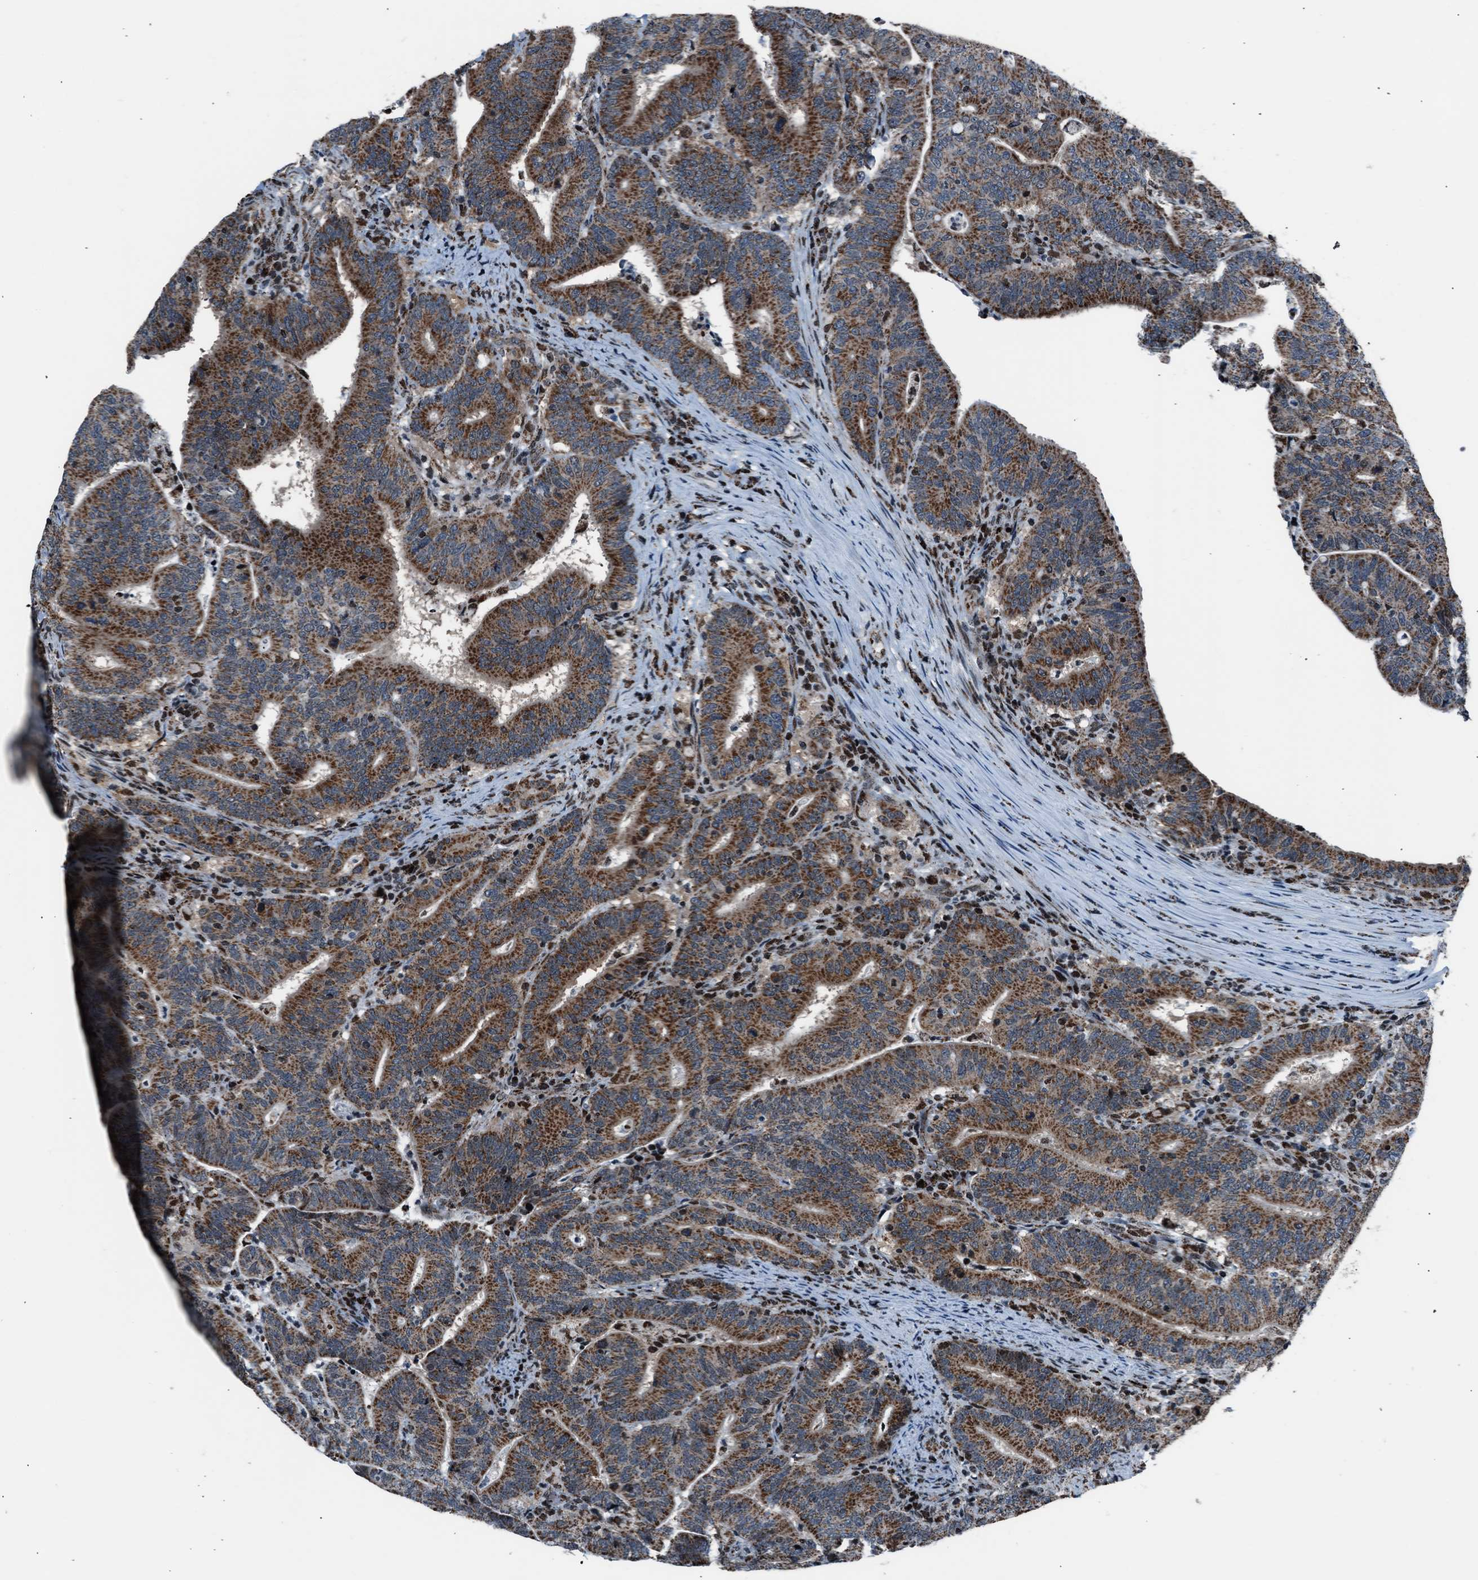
{"staining": {"intensity": "strong", "quantity": ">75%", "location": "cytoplasmic/membranous"}, "tissue": "colorectal cancer", "cell_type": "Tumor cells", "image_type": "cancer", "snomed": [{"axis": "morphology", "description": "Adenocarcinoma, NOS"}, {"axis": "topography", "description": "Colon"}], "caption": "The immunohistochemical stain shows strong cytoplasmic/membranous staining in tumor cells of colorectal cancer tissue. (DAB IHC with brightfield microscopy, high magnification).", "gene": "MORC3", "patient": {"sex": "female", "age": 66}}